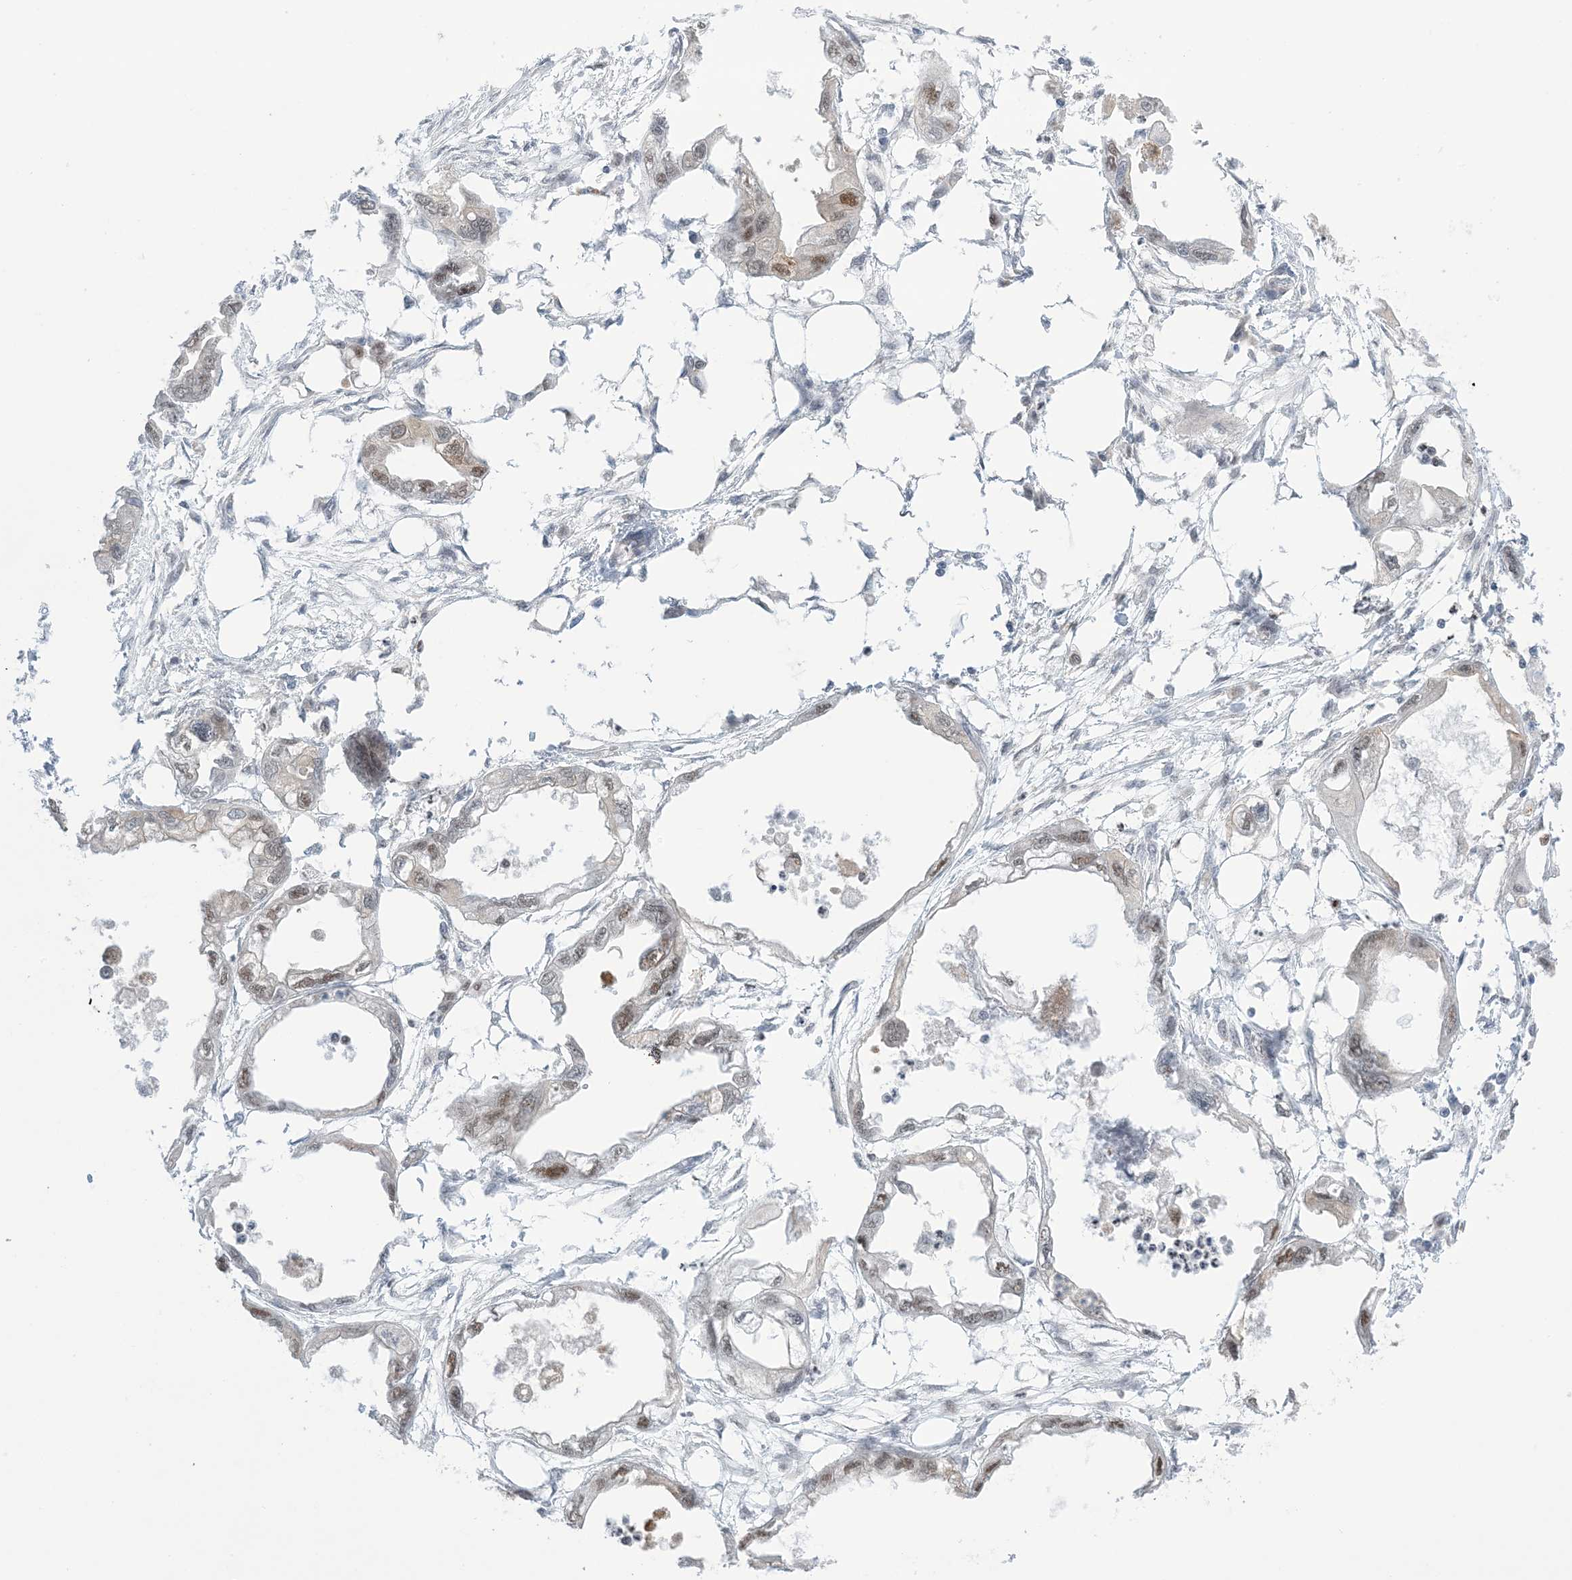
{"staining": {"intensity": "weak", "quantity": "<25%", "location": "nuclear"}, "tissue": "endometrial cancer", "cell_type": "Tumor cells", "image_type": "cancer", "snomed": [{"axis": "morphology", "description": "Adenocarcinoma, NOS"}, {"axis": "morphology", "description": "Adenocarcinoma, metastatic, NOS"}, {"axis": "topography", "description": "Adipose tissue"}, {"axis": "topography", "description": "Endometrium"}], "caption": "A photomicrograph of endometrial cancer (adenocarcinoma) stained for a protein exhibits no brown staining in tumor cells.", "gene": "TFPT", "patient": {"sex": "female", "age": 67}}